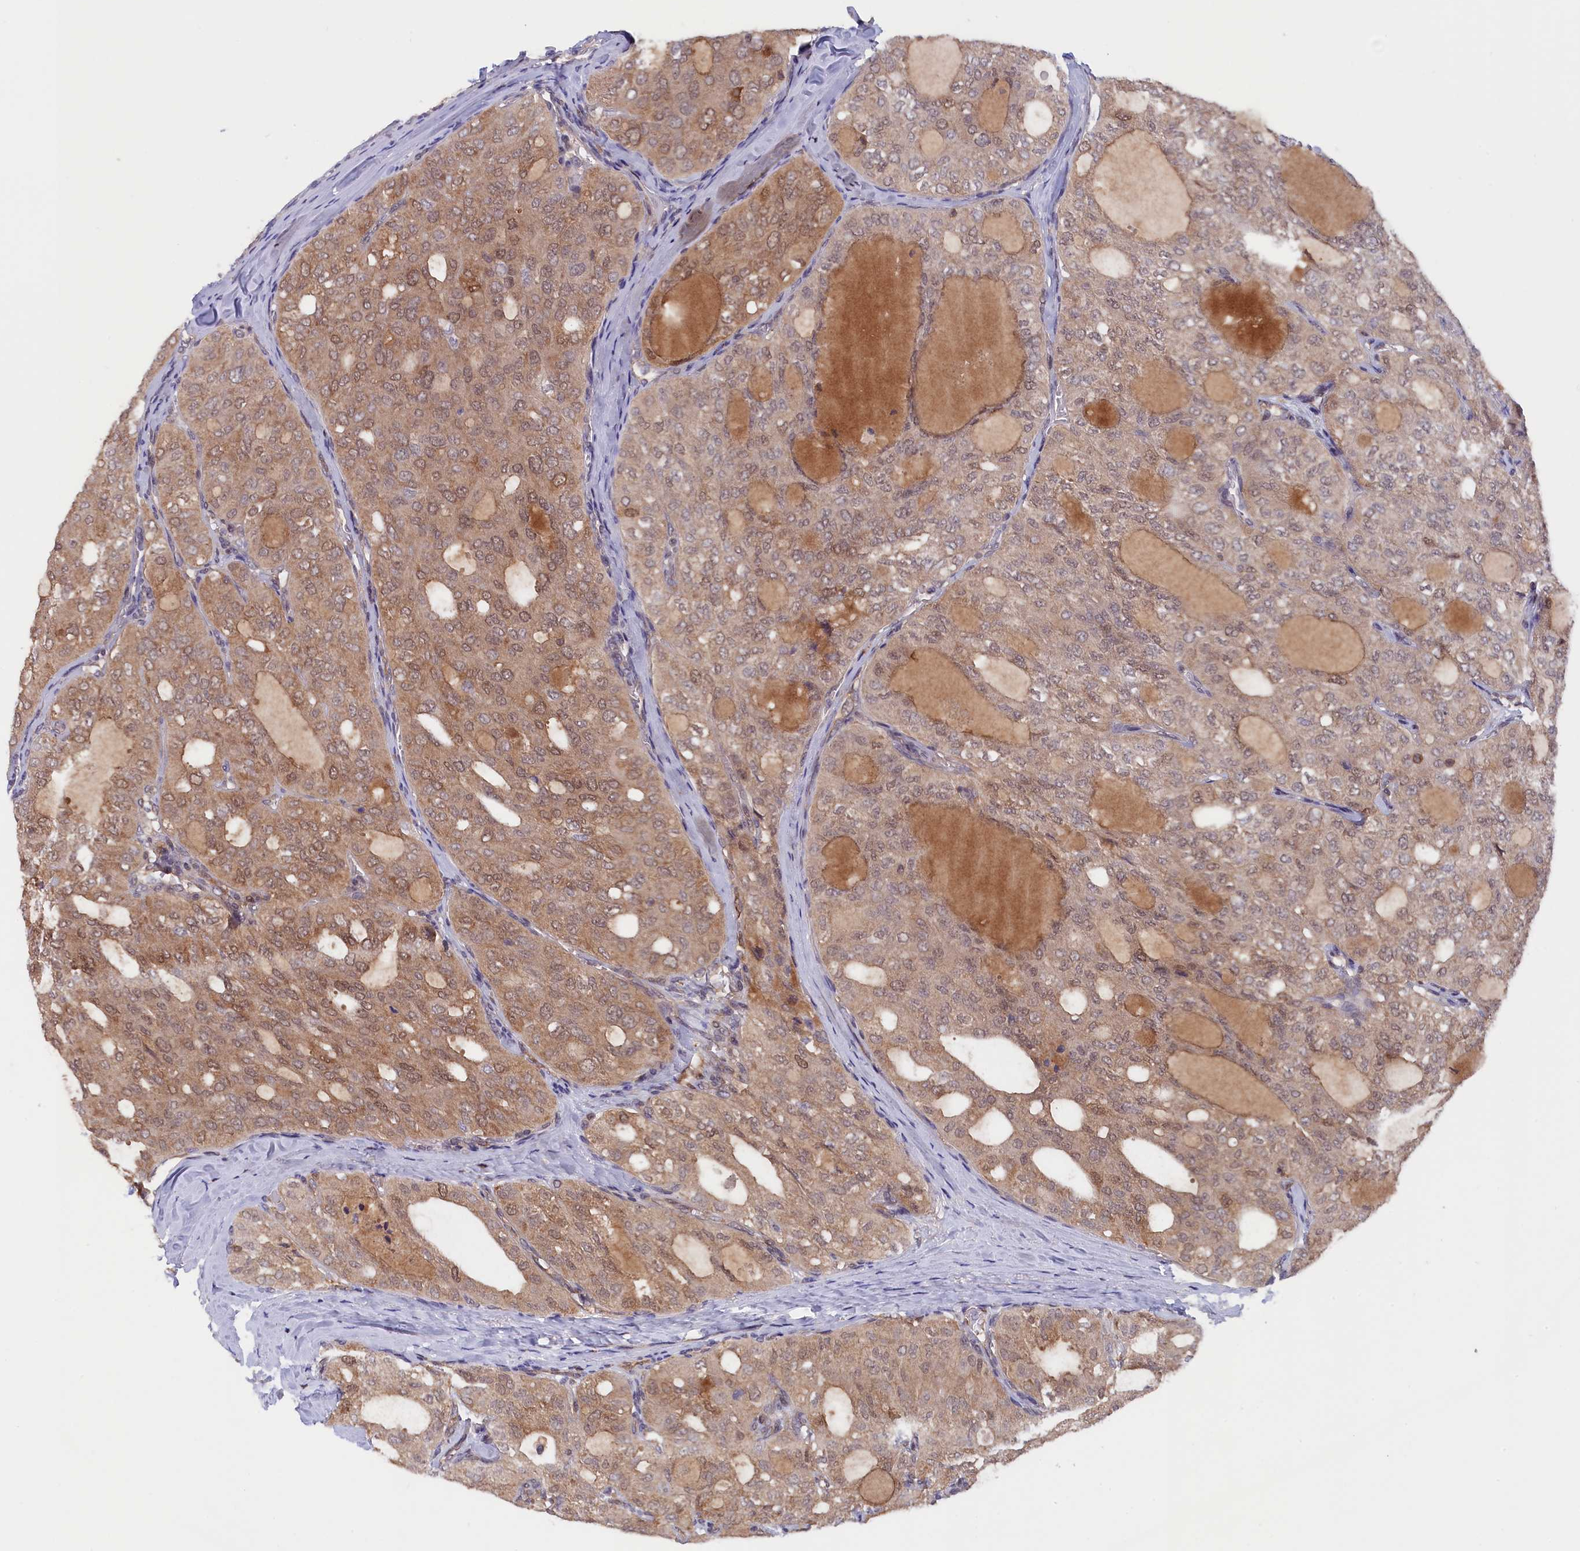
{"staining": {"intensity": "weak", "quantity": ">75%", "location": "cytoplasmic/membranous,nuclear"}, "tissue": "thyroid cancer", "cell_type": "Tumor cells", "image_type": "cancer", "snomed": [{"axis": "morphology", "description": "Follicular adenoma carcinoma, NOS"}, {"axis": "topography", "description": "Thyroid gland"}], "caption": "Thyroid cancer (follicular adenoma carcinoma) stained with a brown dye shows weak cytoplasmic/membranous and nuclear positive expression in about >75% of tumor cells.", "gene": "JPT2", "patient": {"sex": "male", "age": 75}}